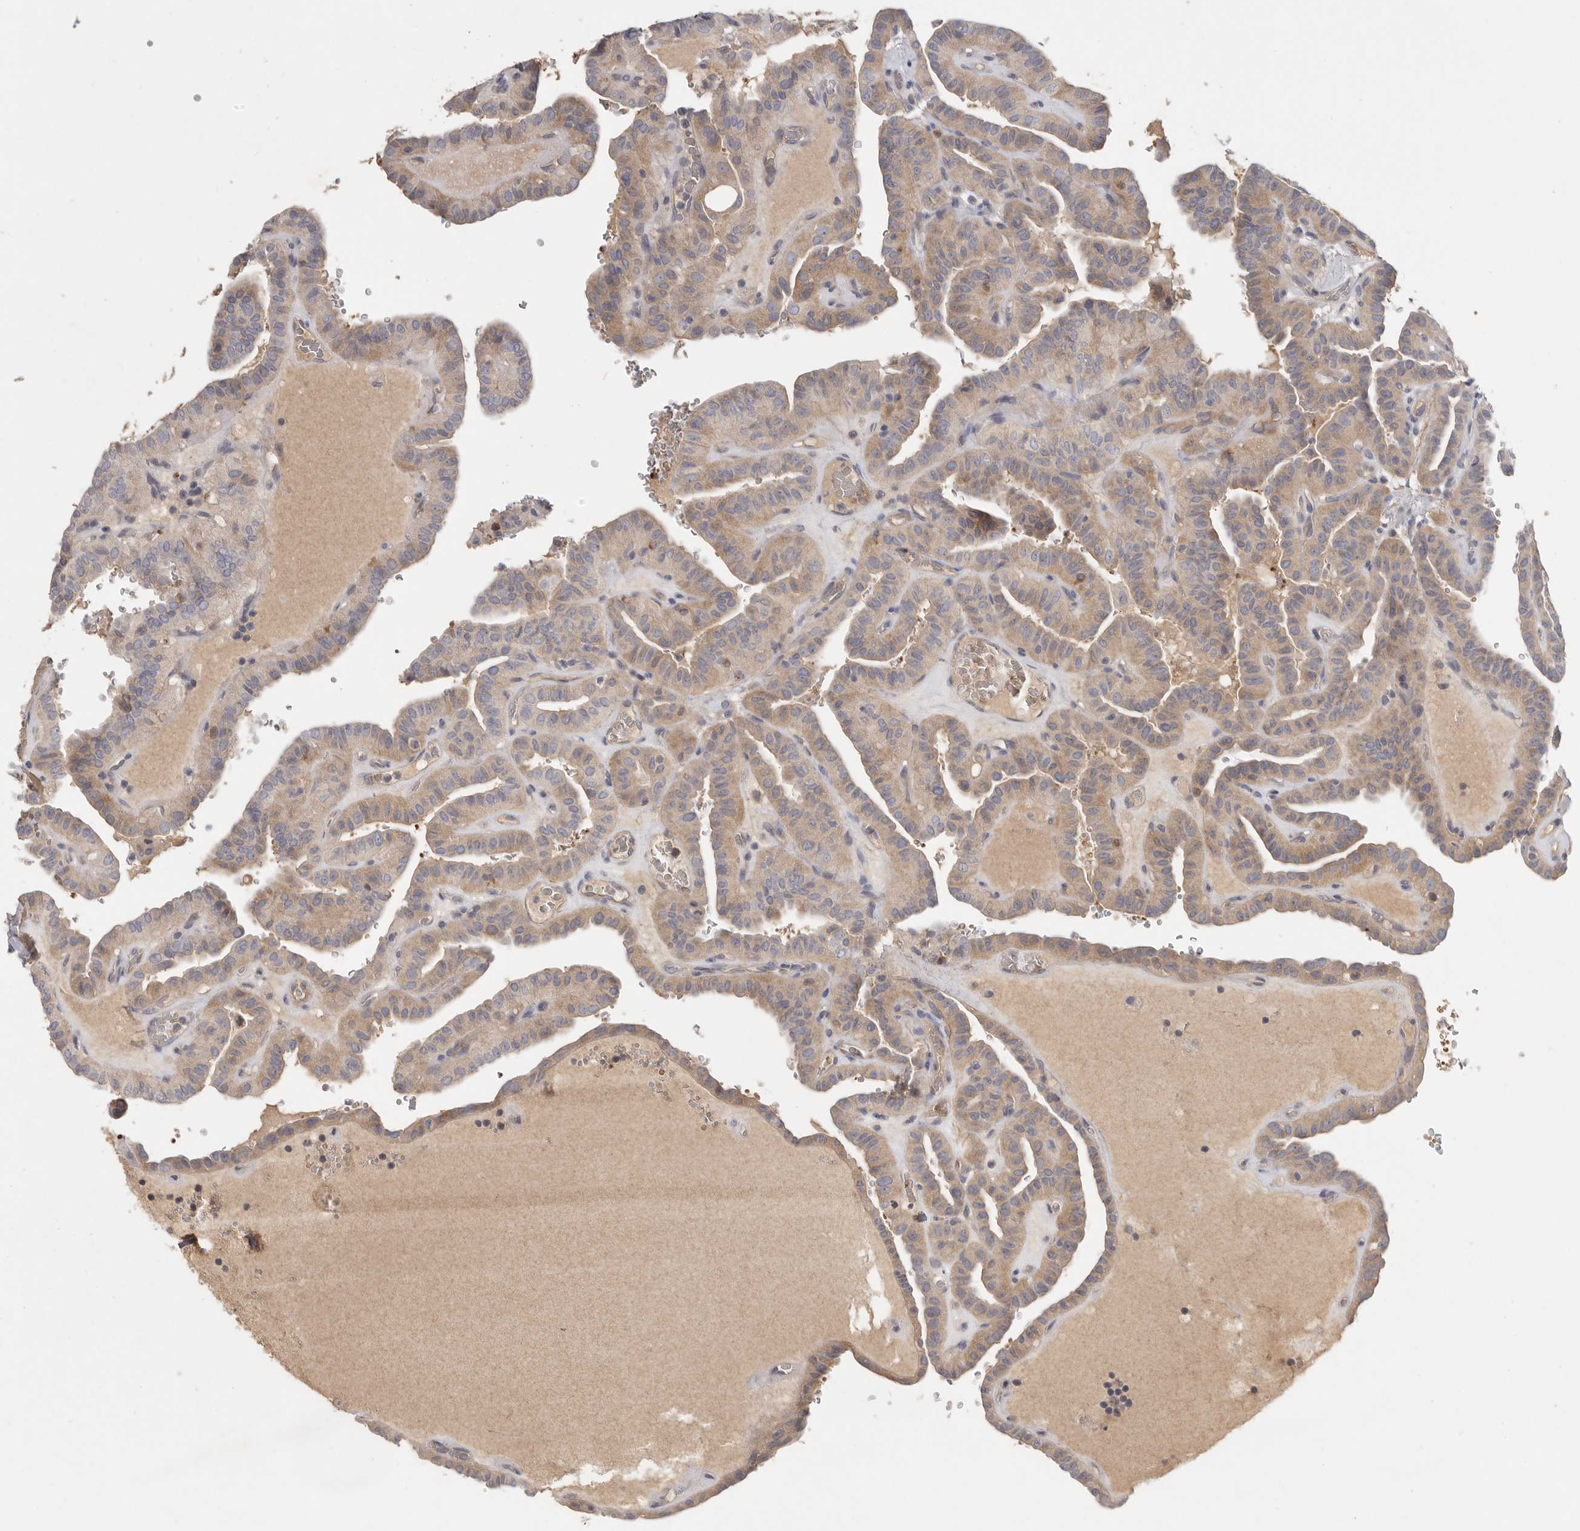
{"staining": {"intensity": "weak", "quantity": ">75%", "location": "cytoplasmic/membranous"}, "tissue": "thyroid cancer", "cell_type": "Tumor cells", "image_type": "cancer", "snomed": [{"axis": "morphology", "description": "Papillary adenocarcinoma, NOS"}, {"axis": "topography", "description": "Thyroid gland"}], "caption": "Brown immunohistochemical staining in human thyroid cancer (papillary adenocarcinoma) displays weak cytoplasmic/membranous positivity in approximately >75% of tumor cells. The protein of interest is stained brown, and the nuclei are stained in blue (DAB (3,3'-diaminobenzidine) IHC with brightfield microscopy, high magnification).", "gene": "CFAP298", "patient": {"sex": "male", "age": 77}}